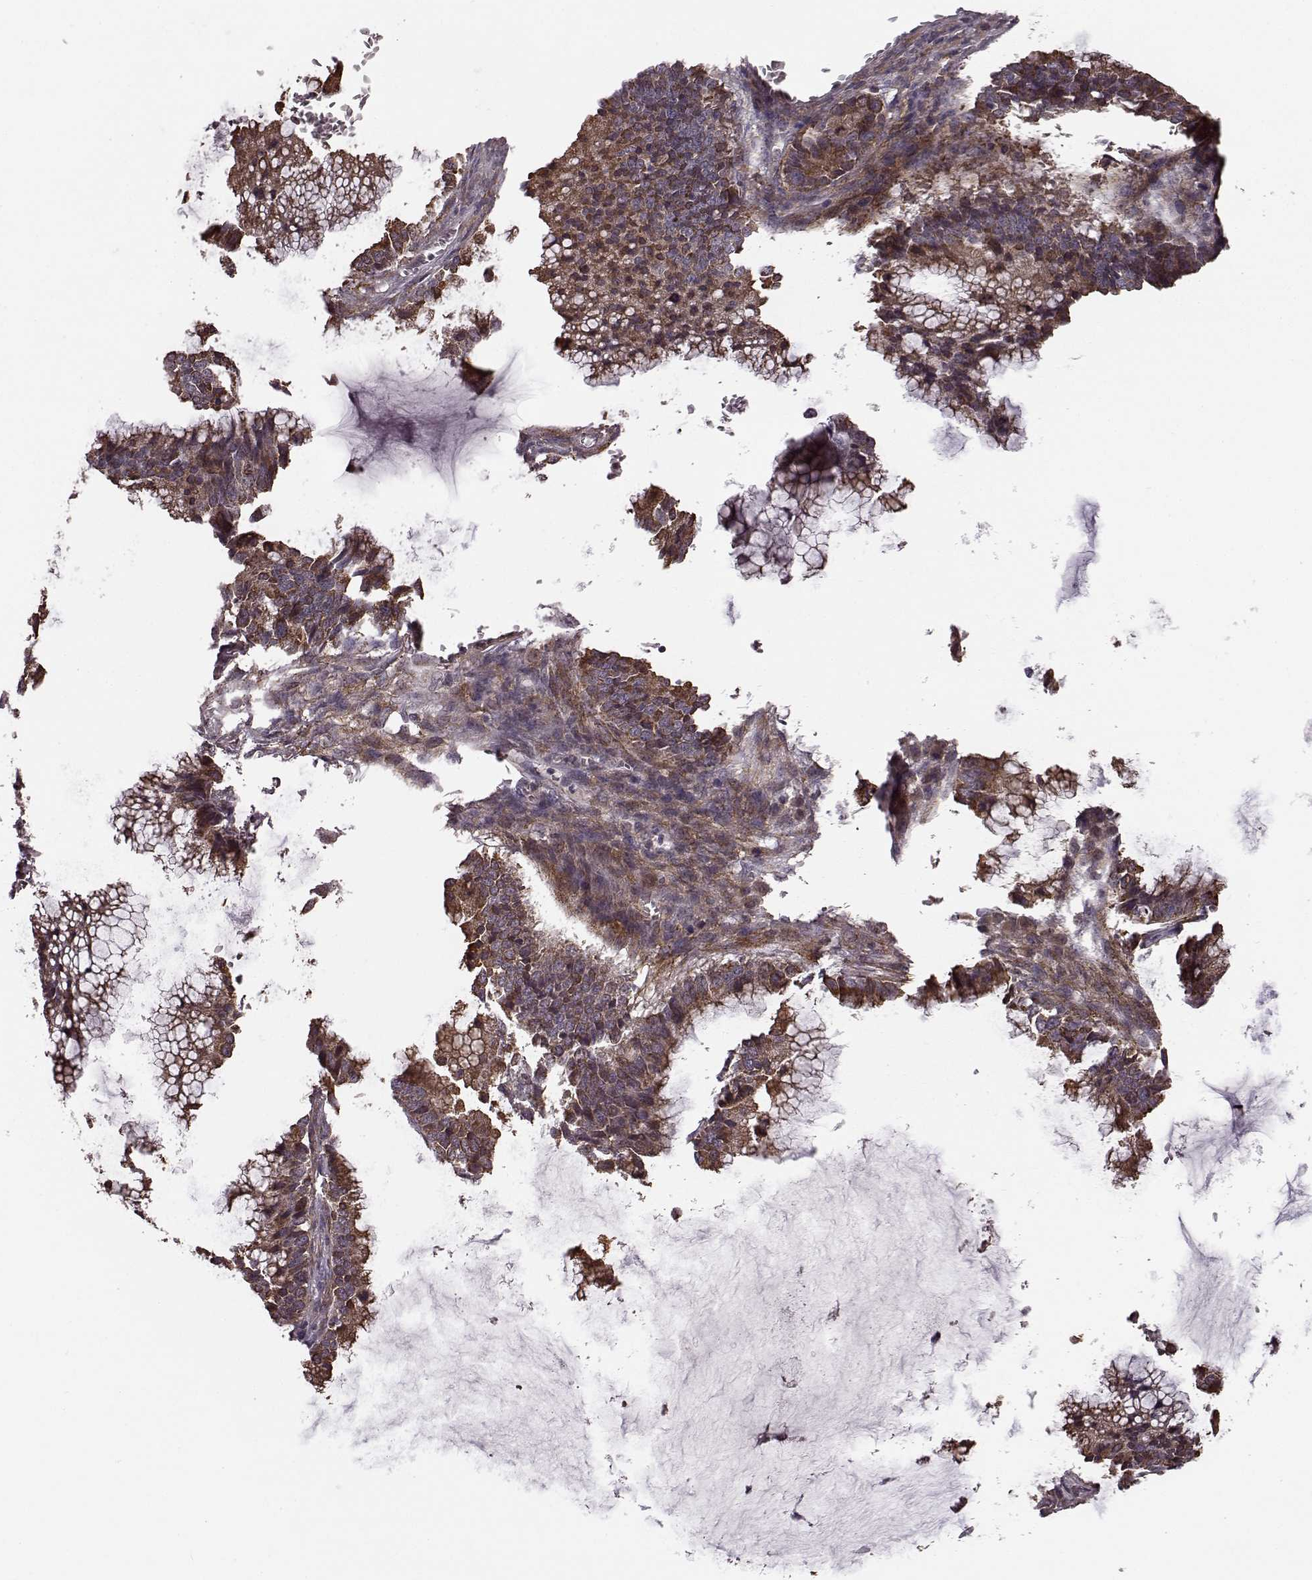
{"staining": {"intensity": "strong", "quantity": ">75%", "location": "cytoplasmic/membranous"}, "tissue": "ovarian cancer", "cell_type": "Tumor cells", "image_type": "cancer", "snomed": [{"axis": "morphology", "description": "Cystadenocarcinoma, mucinous, NOS"}, {"axis": "topography", "description": "Ovary"}], "caption": "This image demonstrates ovarian mucinous cystadenocarcinoma stained with immunohistochemistry (IHC) to label a protein in brown. The cytoplasmic/membranous of tumor cells show strong positivity for the protein. Nuclei are counter-stained blue.", "gene": "SYNPO", "patient": {"sex": "female", "age": 38}}